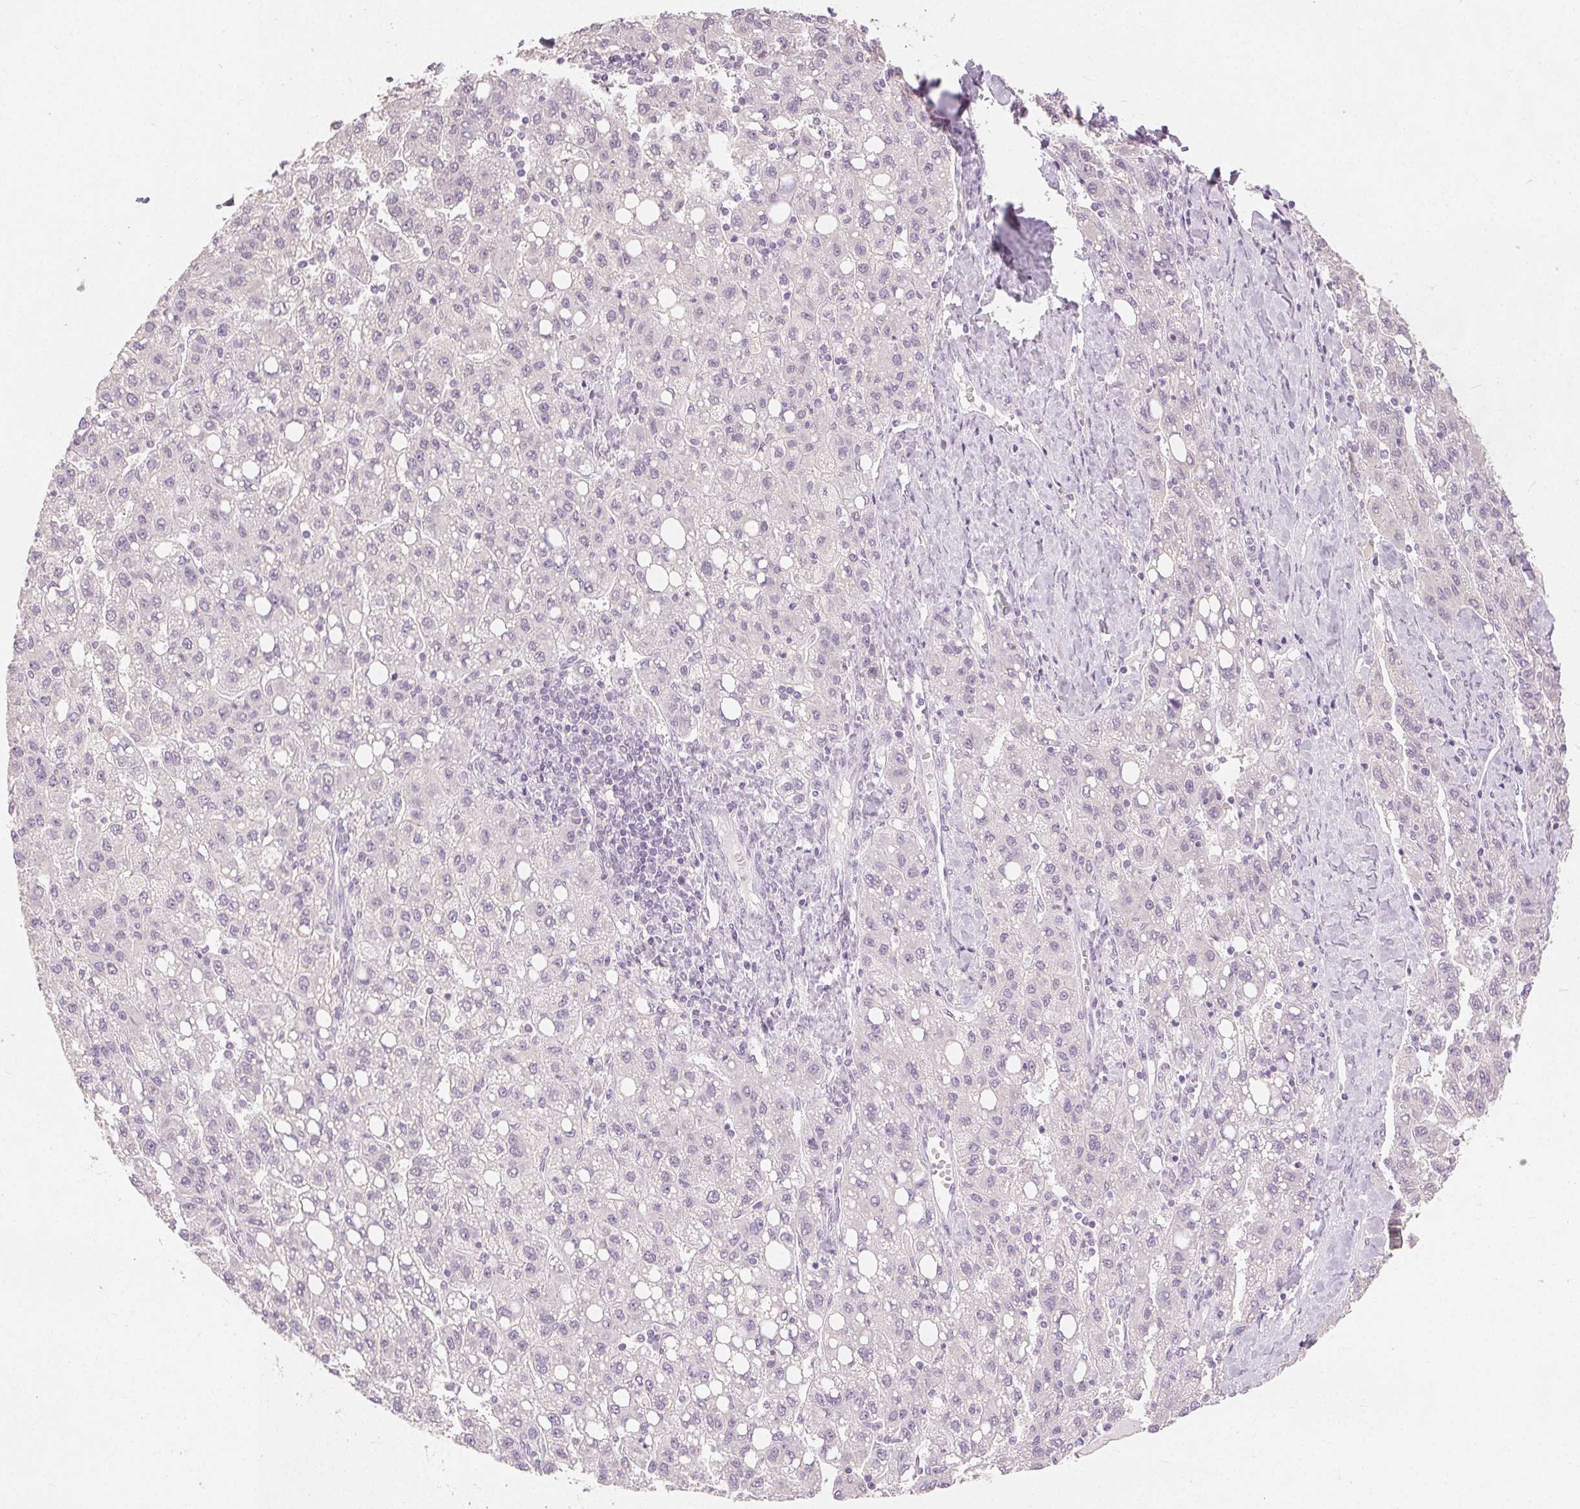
{"staining": {"intensity": "negative", "quantity": "none", "location": "none"}, "tissue": "liver cancer", "cell_type": "Tumor cells", "image_type": "cancer", "snomed": [{"axis": "morphology", "description": "Carcinoma, Hepatocellular, NOS"}, {"axis": "topography", "description": "Liver"}], "caption": "Immunohistochemistry micrograph of neoplastic tissue: human liver cancer (hepatocellular carcinoma) stained with DAB reveals no significant protein staining in tumor cells.", "gene": "CA12", "patient": {"sex": "female", "age": 82}}